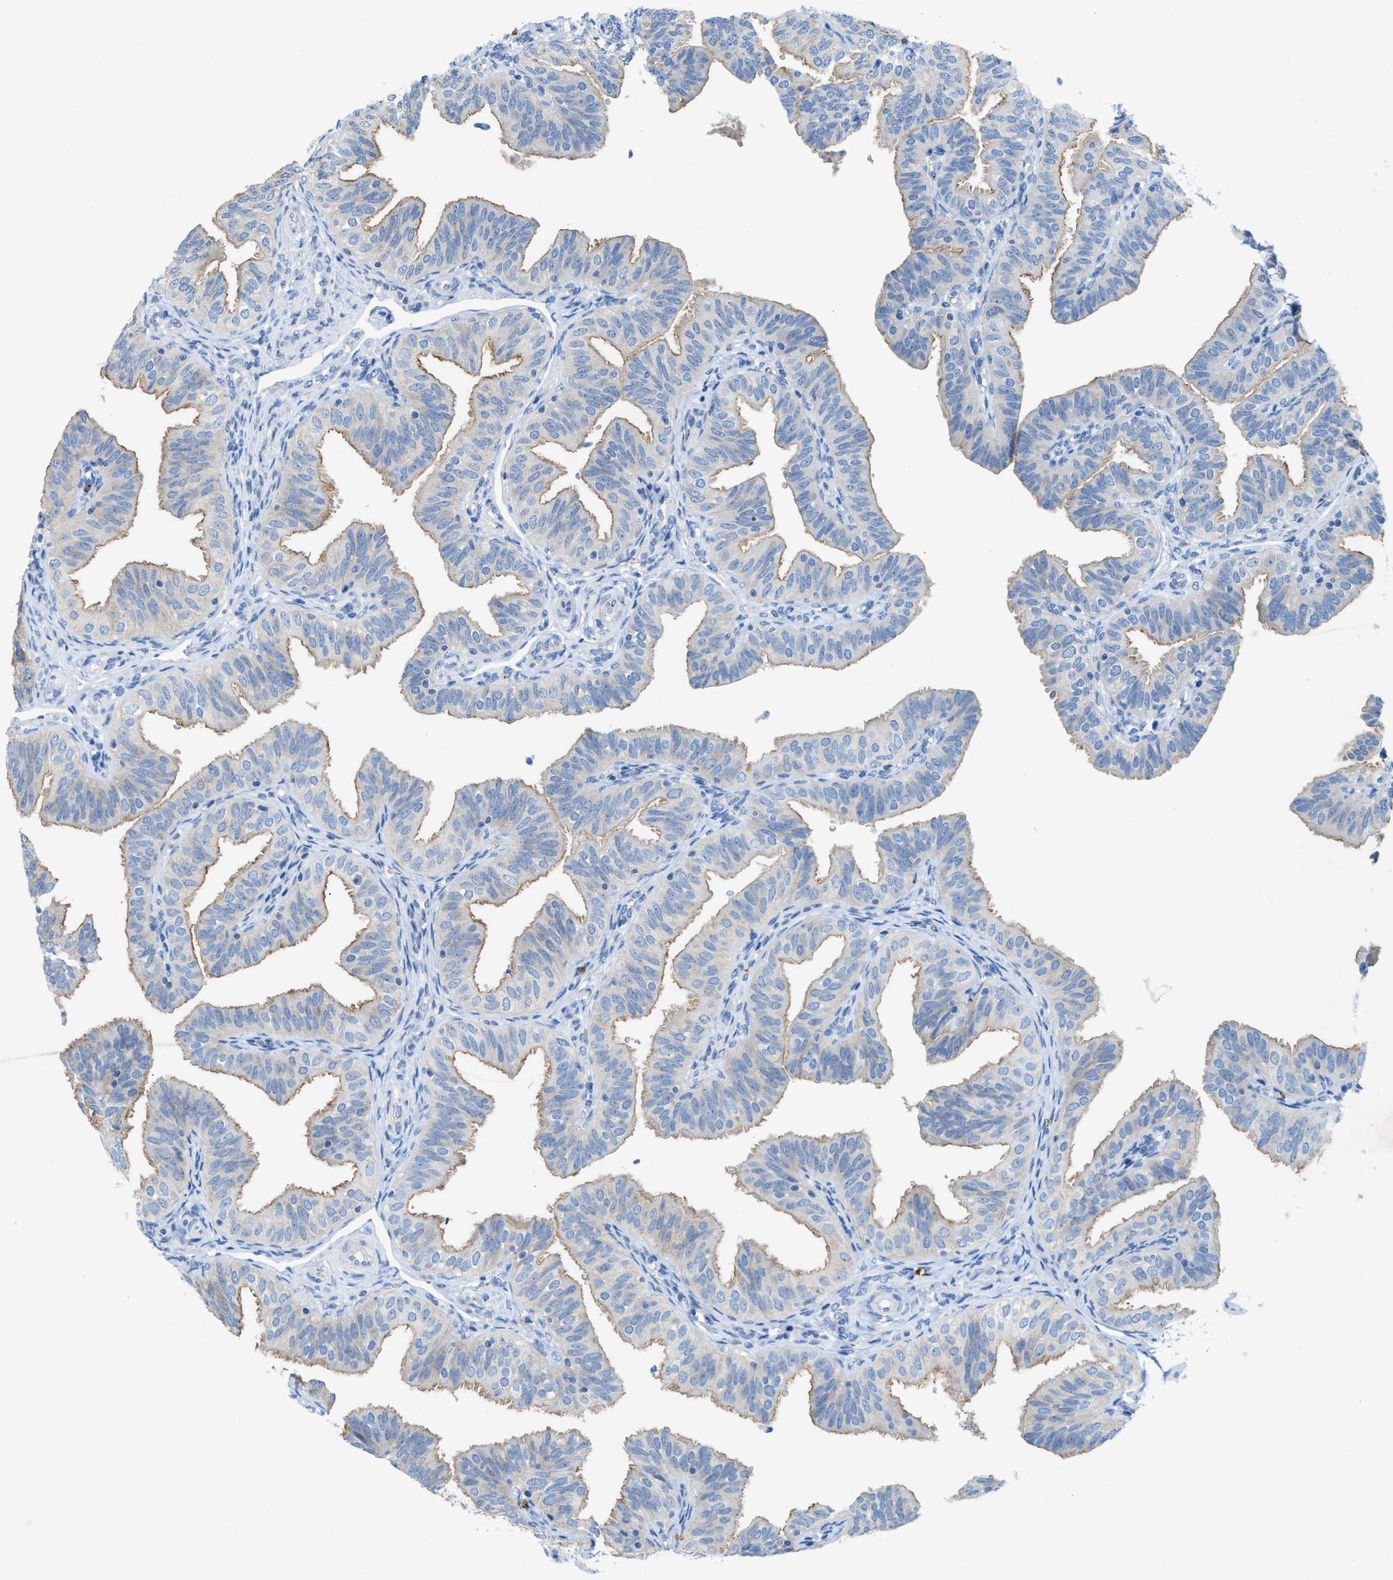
{"staining": {"intensity": "weak", "quantity": "25%-75%", "location": "cytoplasmic/membranous"}, "tissue": "fallopian tube", "cell_type": "Glandular cells", "image_type": "normal", "snomed": [{"axis": "morphology", "description": "Normal tissue, NOS"}, {"axis": "topography", "description": "Fallopian tube"}], "caption": "Immunohistochemical staining of normal fallopian tube exhibits weak cytoplasmic/membranous protein positivity in approximately 25%-75% of glandular cells. The protein is shown in brown color, while the nuclei are stained blue.", "gene": "CKLF", "patient": {"sex": "female", "age": 35}}